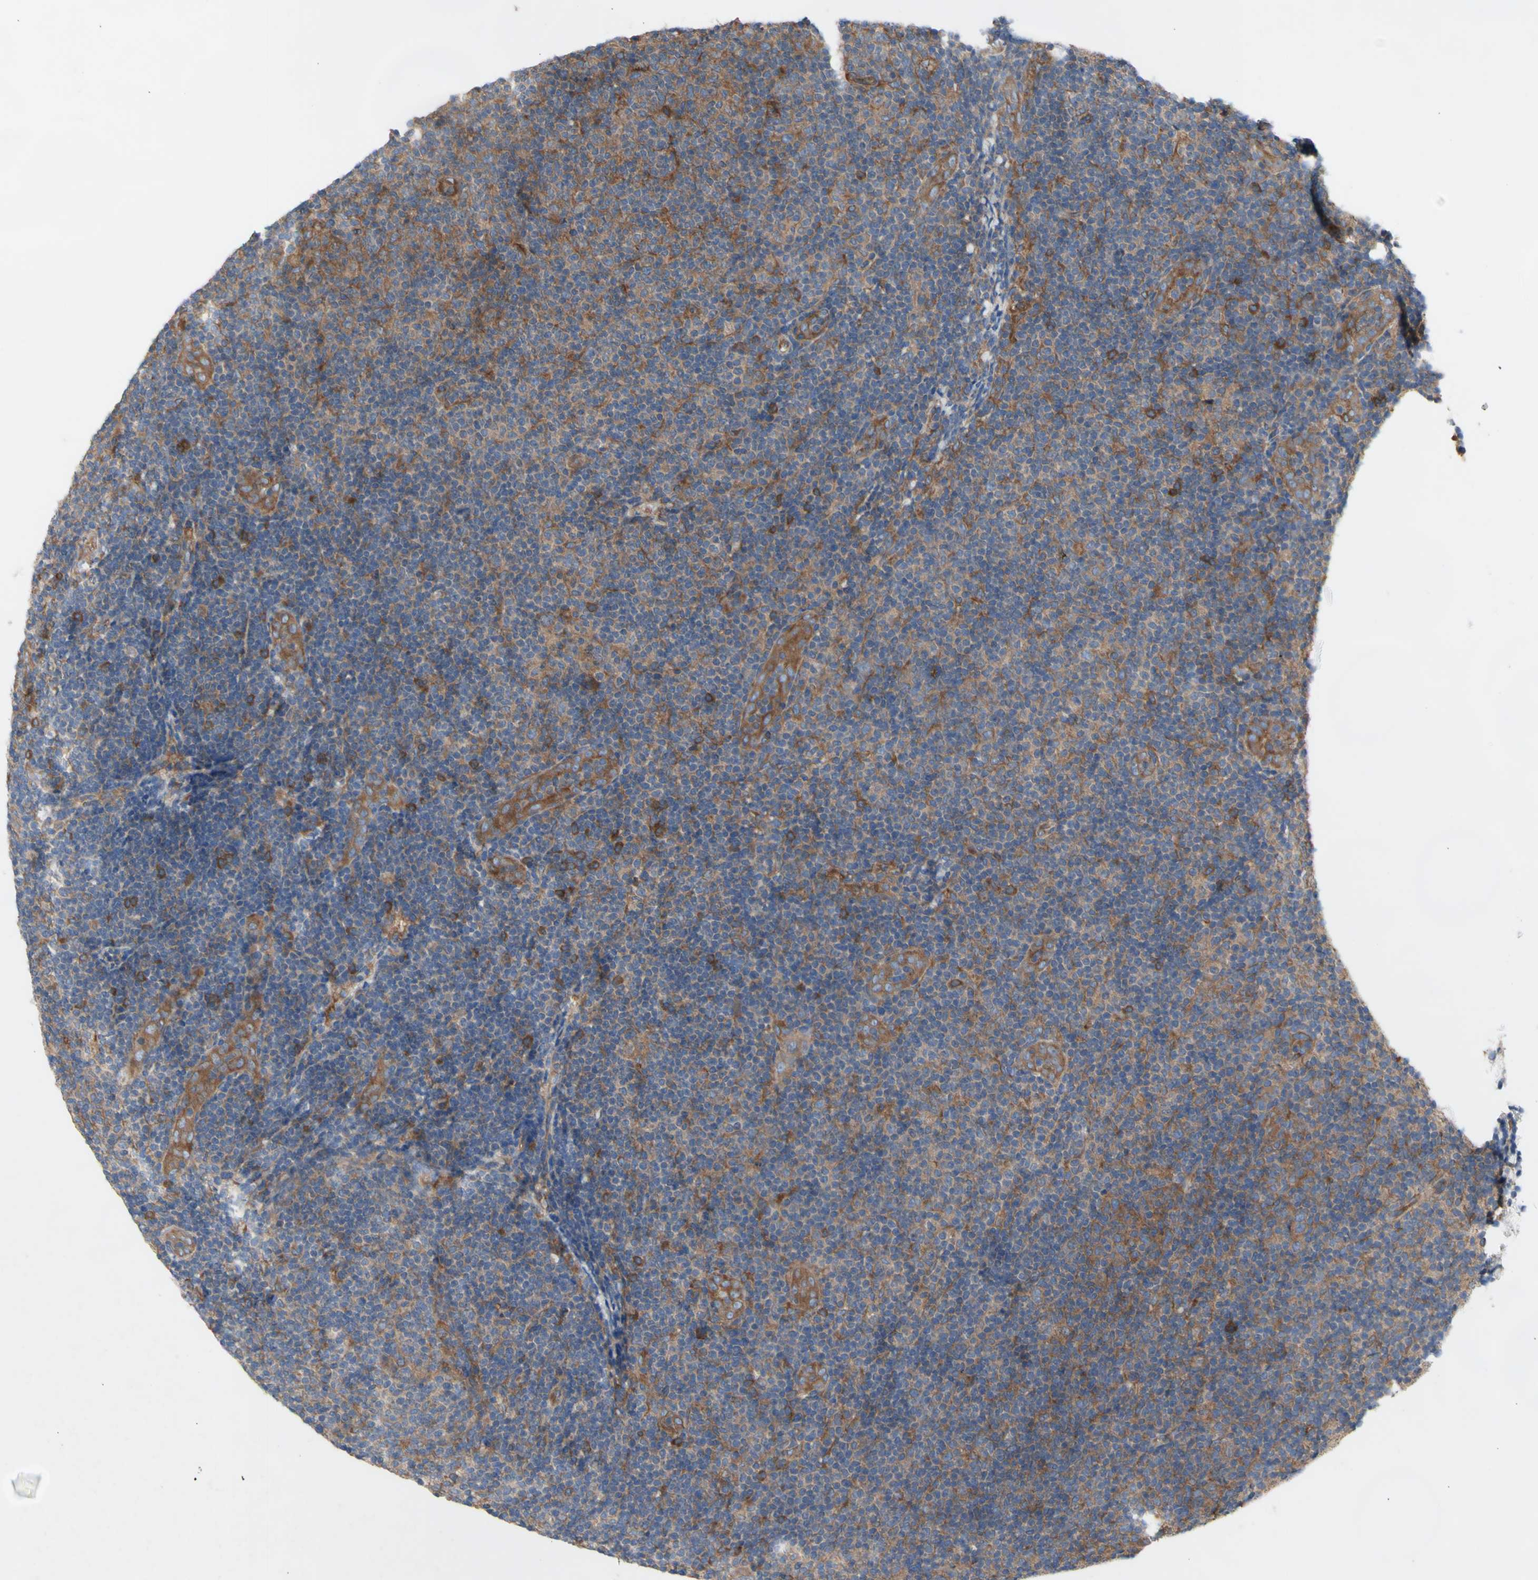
{"staining": {"intensity": "weak", "quantity": "<25%", "location": "cytoplasmic/membranous"}, "tissue": "lymphoma", "cell_type": "Tumor cells", "image_type": "cancer", "snomed": [{"axis": "morphology", "description": "Malignant lymphoma, non-Hodgkin's type, Low grade"}, {"axis": "topography", "description": "Lymph node"}], "caption": "Immunohistochemistry (IHC) image of lymphoma stained for a protein (brown), which demonstrates no staining in tumor cells. Nuclei are stained in blue.", "gene": "KLC1", "patient": {"sex": "male", "age": 83}}